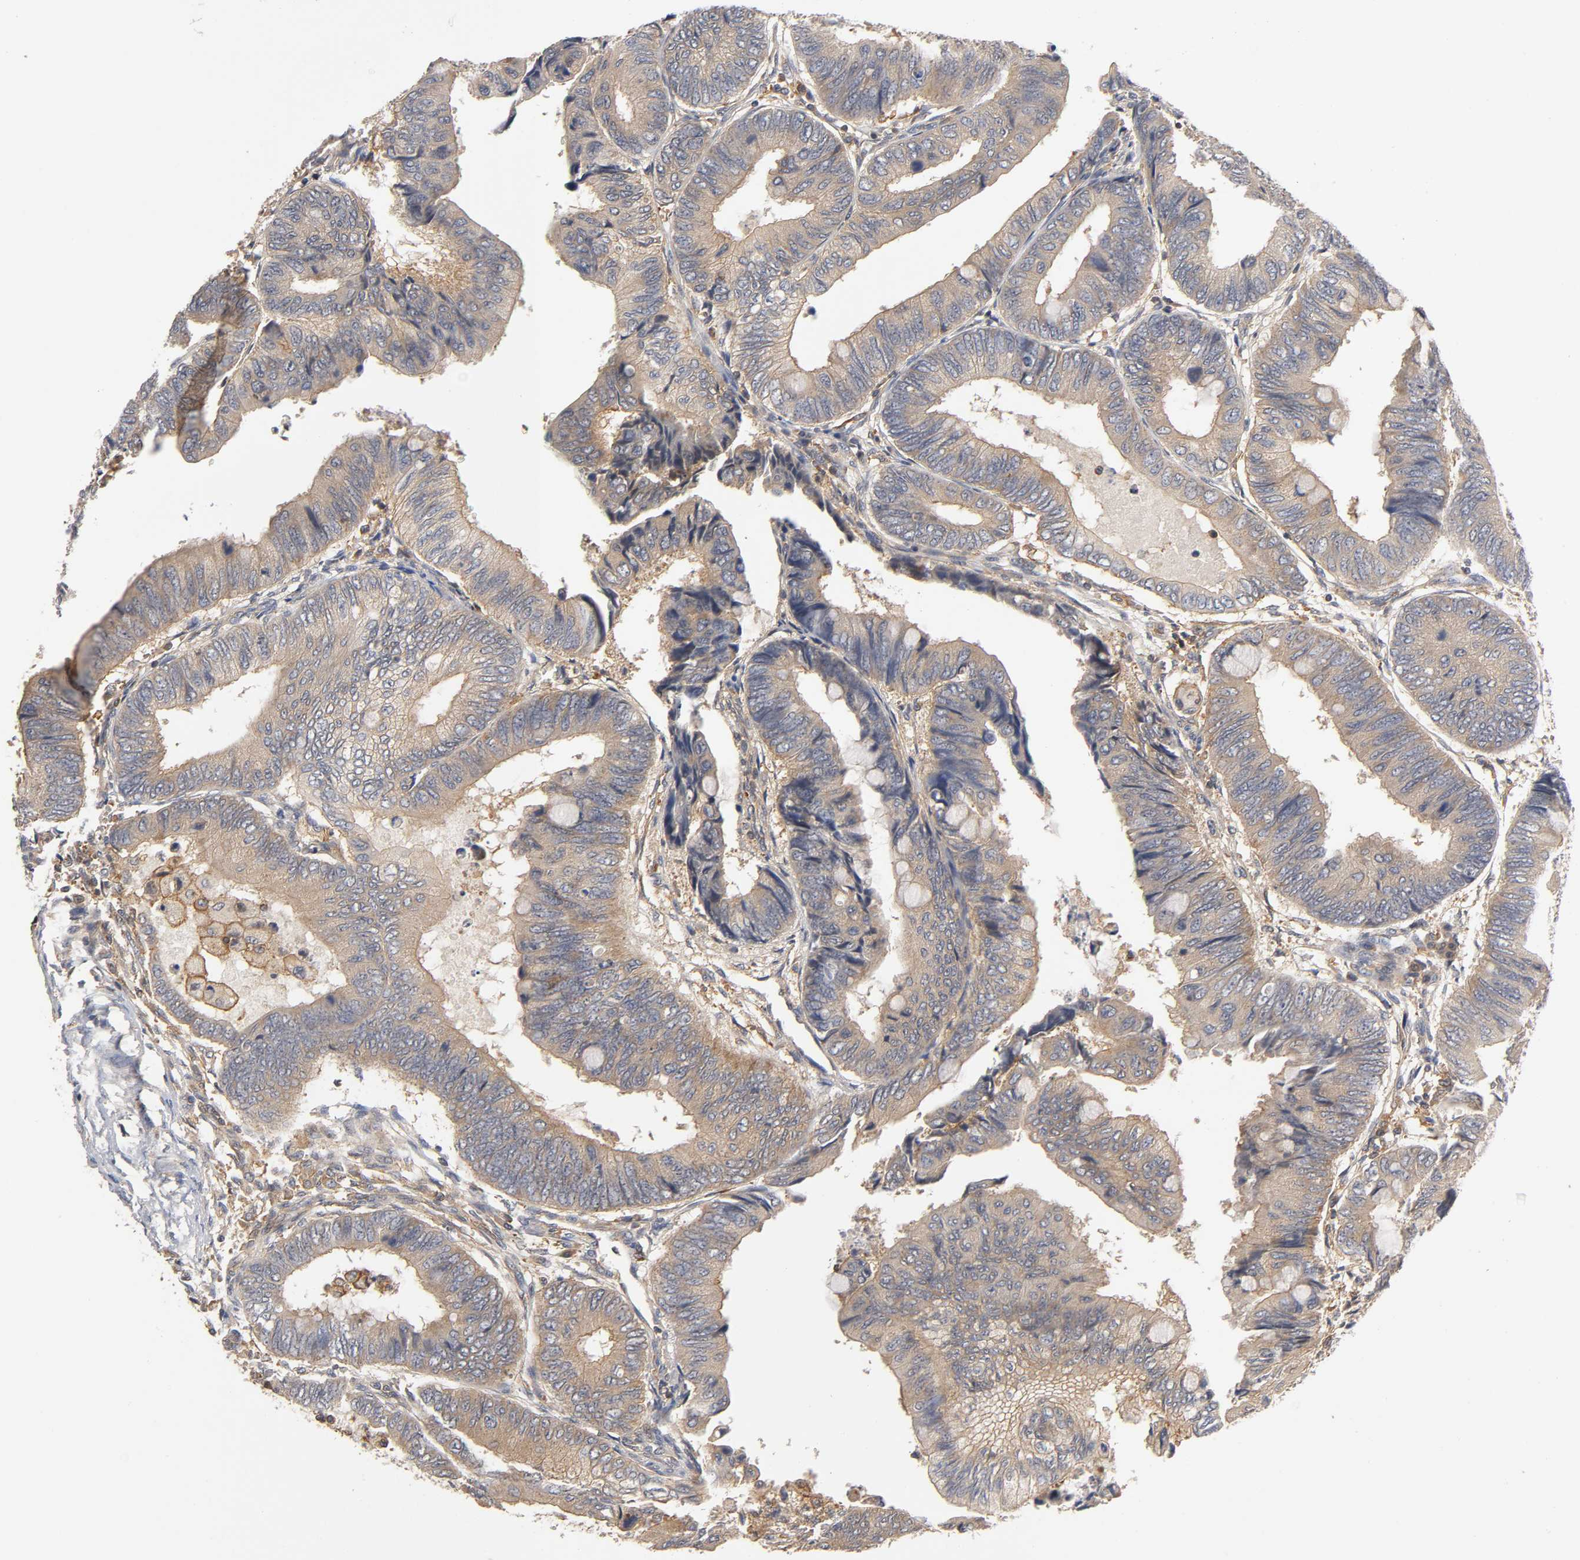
{"staining": {"intensity": "moderate", "quantity": ">75%", "location": "cytoplasmic/membranous"}, "tissue": "colorectal cancer", "cell_type": "Tumor cells", "image_type": "cancer", "snomed": [{"axis": "morphology", "description": "Normal tissue, NOS"}, {"axis": "morphology", "description": "Adenocarcinoma, NOS"}, {"axis": "topography", "description": "Rectum"}, {"axis": "topography", "description": "Peripheral nerve tissue"}], "caption": "High-power microscopy captured an immunohistochemistry image of colorectal cancer, revealing moderate cytoplasmic/membranous staining in about >75% of tumor cells.", "gene": "ACTR2", "patient": {"sex": "male", "age": 92}}